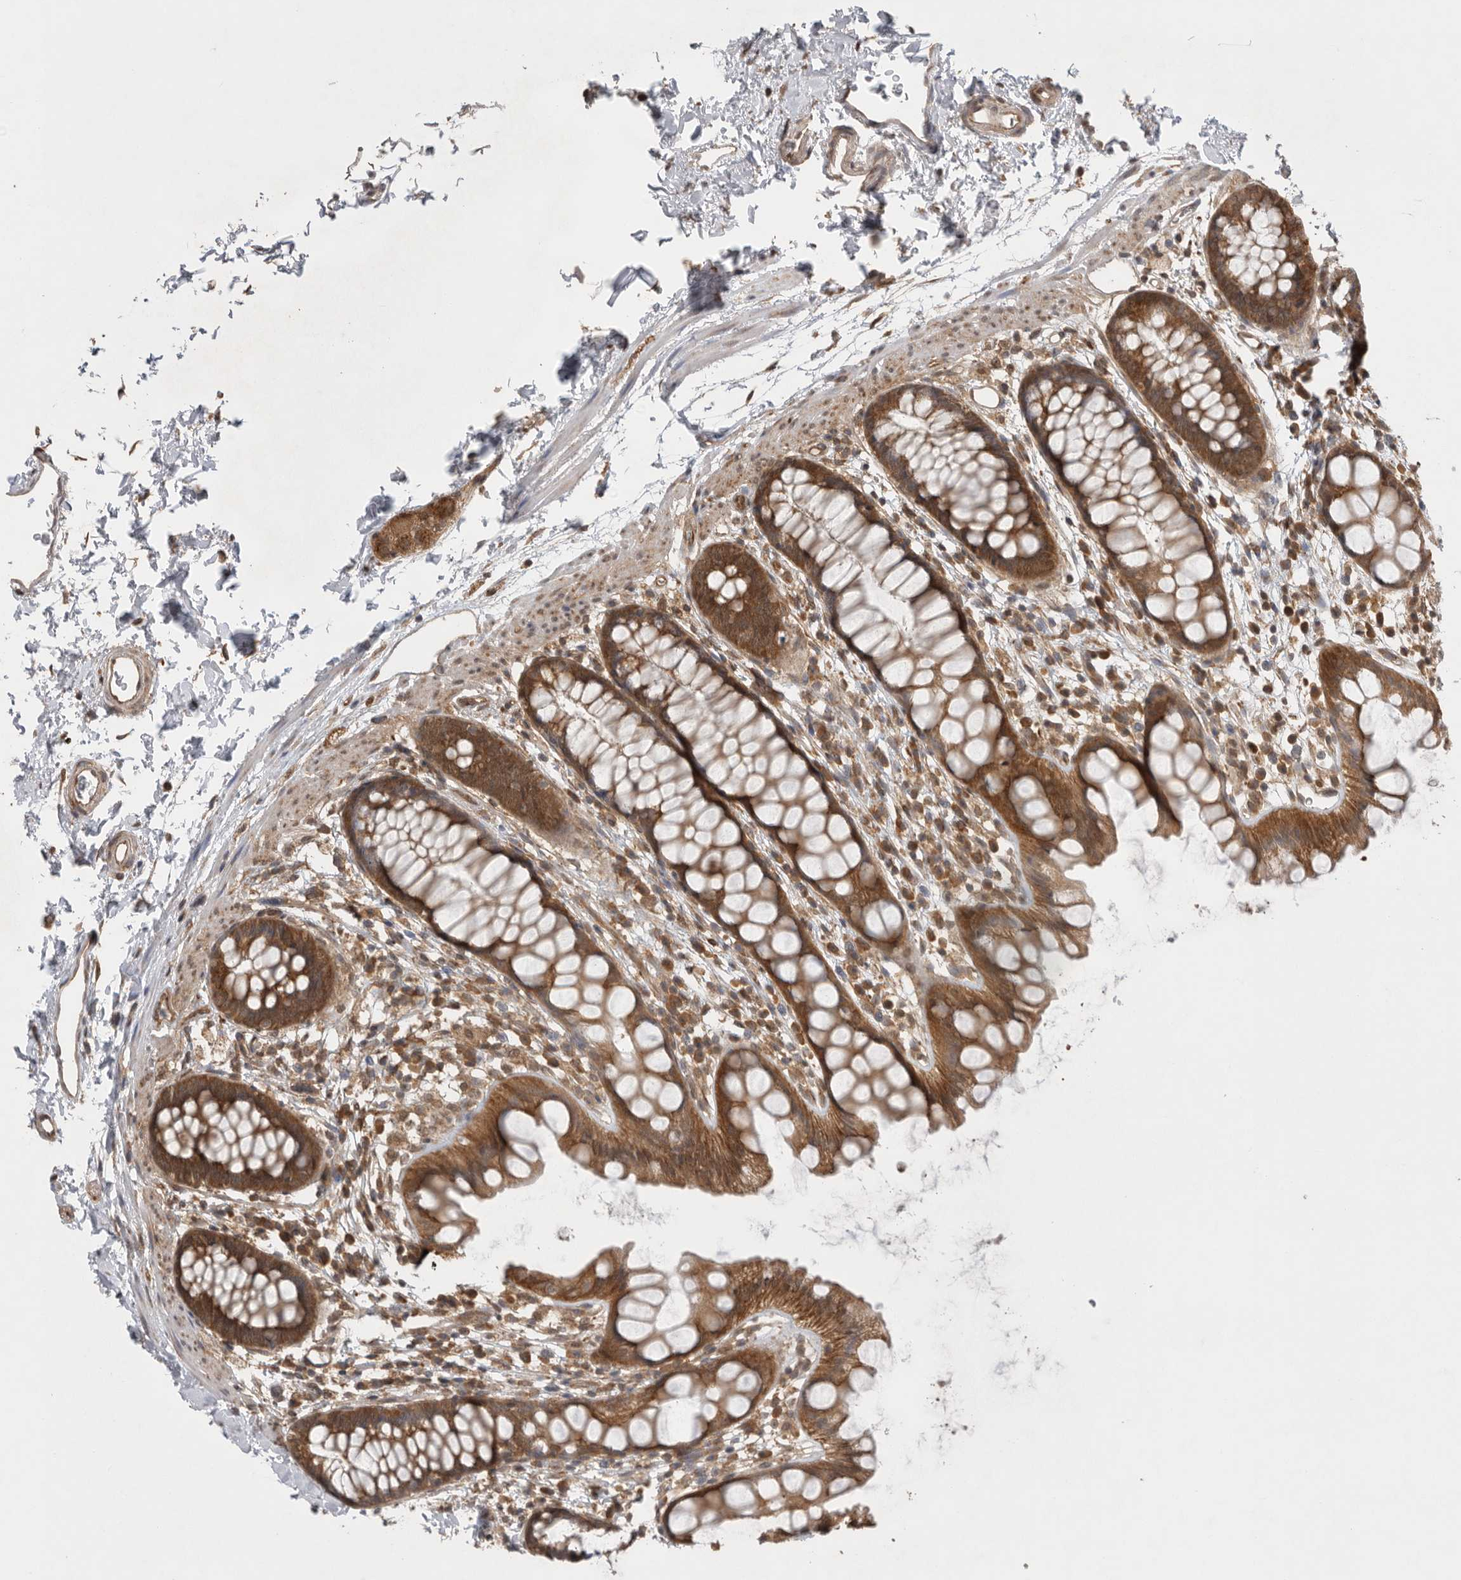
{"staining": {"intensity": "moderate", "quantity": ">75%", "location": "cytoplasmic/membranous"}, "tissue": "rectum", "cell_type": "Glandular cells", "image_type": "normal", "snomed": [{"axis": "morphology", "description": "Normal tissue, NOS"}, {"axis": "topography", "description": "Rectum"}], "caption": "Immunohistochemistry micrograph of benign rectum stained for a protein (brown), which demonstrates medium levels of moderate cytoplasmic/membranous staining in approximately >75% of glandular cells.", "gene": "VPS50", "patient": {"sex": "female", "age": 65}}